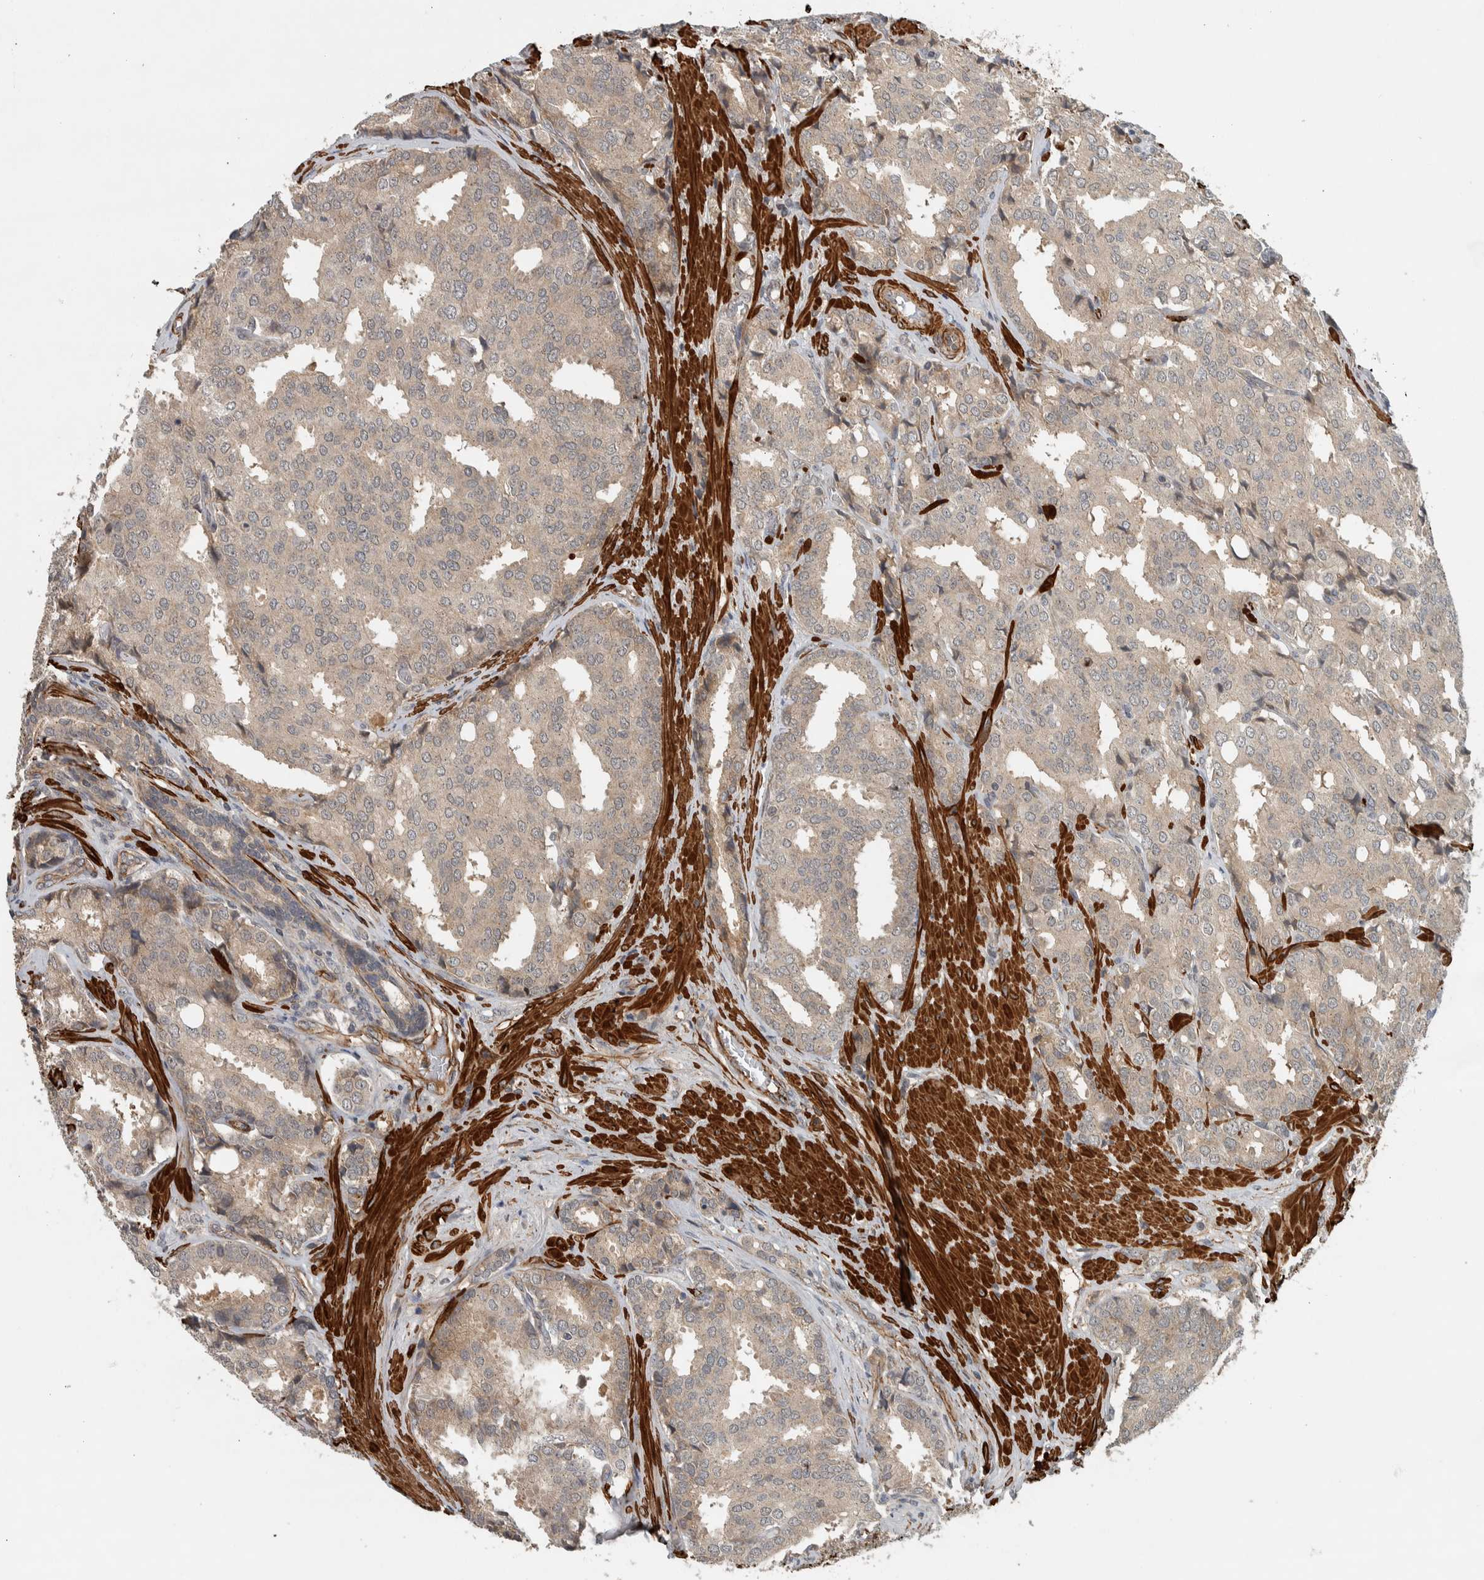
{"staining": {"intensity": "weak", "quantity": "<25%", "location": "cytoplasmic/membranous"}, "tissue": "prostate cancer", "cell_type": "Tumor cells", "image_type": "cancer", "snomed": [{"axis": "morphology", "description": "Adenocarcinoma, High grade"}, {"axis": "topography", "description": "Prostate"}], "caption": "Human prostate cancer (adenocarcinoma (high-grade)) stained for a protein using IHC reveals no positivity in tumor cells.", "gene": "LBHD1", "patient": {"sex": "male", "age": 50}}